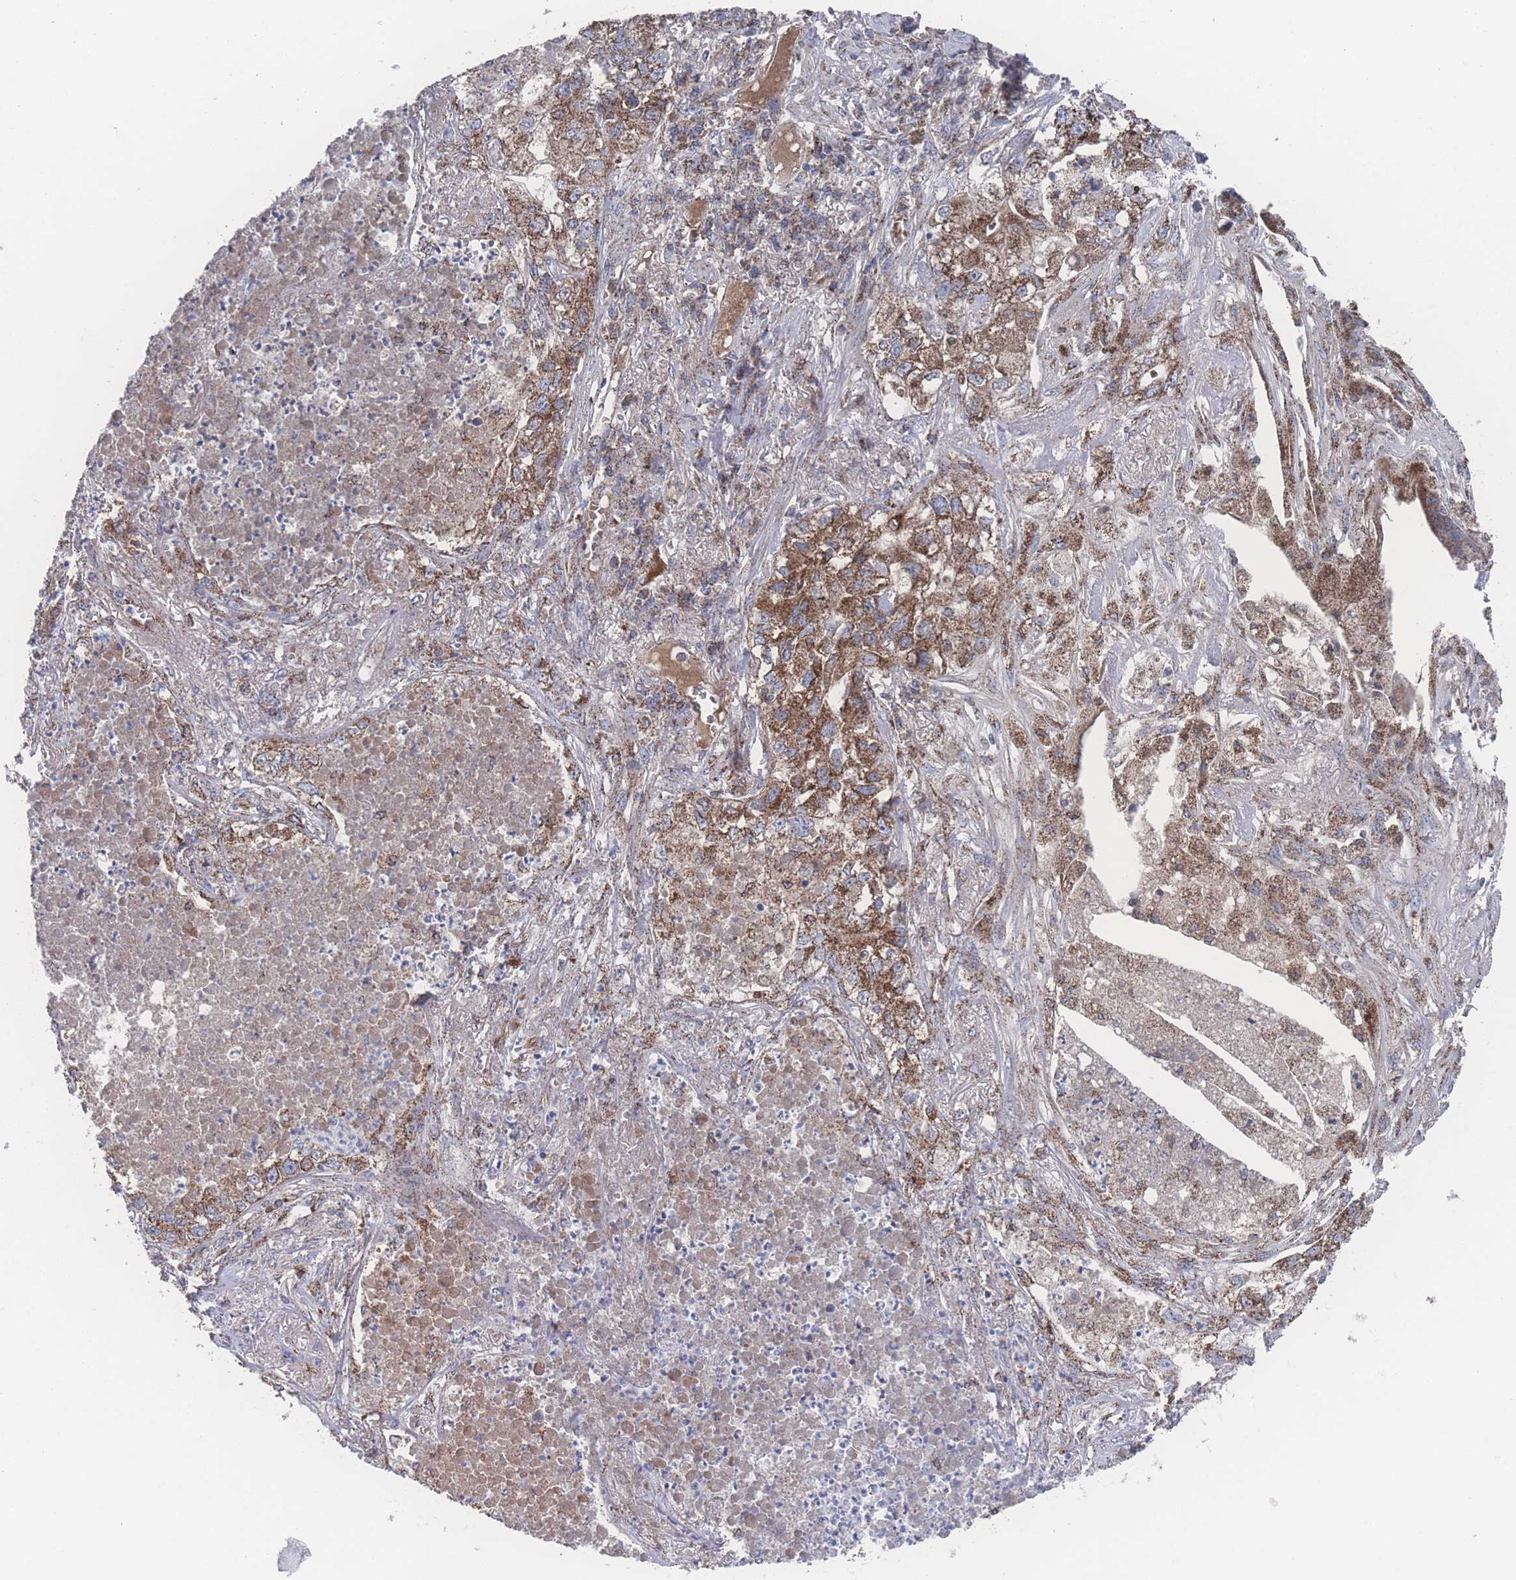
{"staining": {"intensity": "strong", "quantity": ">75%", "location": "cytoplasmic/membranous"}, "tissue": "lung cancer", "cell_type": "Tumor cells", "image_type": "cancer", "snomed": [{"axis": "morphology", "description": "Adenocarcinoma, NOS"}, {"axis": "topography", "description": "Lung"}], "caption": "IHC micrograph of human lung cancer (adenocarcinoma) stained for a protein (brown), which reveals high levels of strong cytoplasmic/membranous expression in approximately >75% of tumor cells.", "gene": "PEX14", "patient": {"sex": "male", "age": 49}}